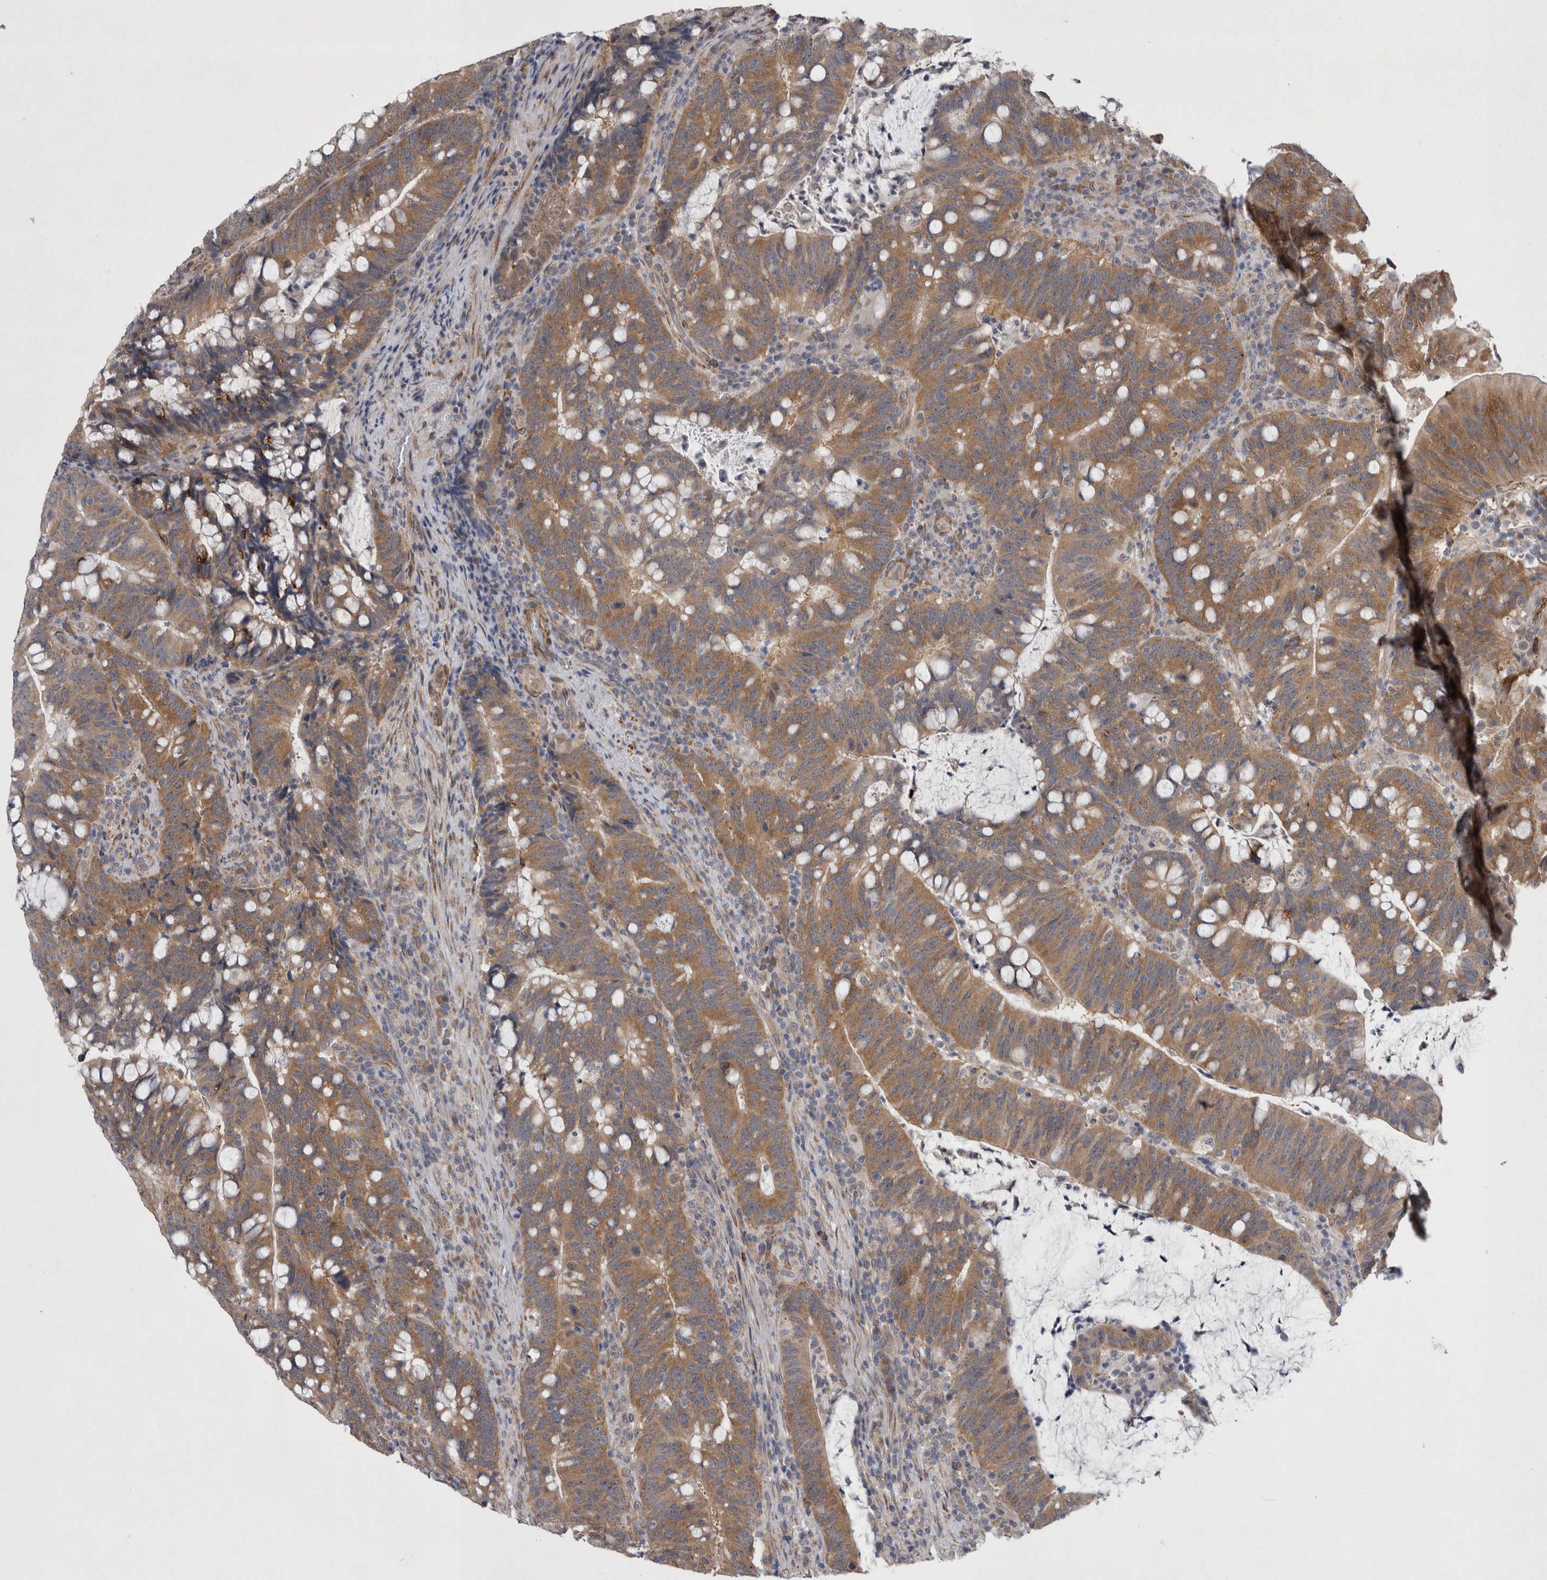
{"staining": {"intensity": "moderate", "quantity": ">75%", "location": "cytoplasmic/membranous"}, "tissue": "colorectal cancer", "cell_type": "Tumor cells", "image_type": "cancer", "snomed": [{"axis": "morphology", "description": "Adenocarcinoma, NOS"}, {"axis": "topography", "description": "Colon"}], "caption": "Protein expression analysis of adenocarcinoma (colorectal) shows moderate cytoplasmic/membranous expression in approximately >75% of tumor cells.", "gene": "DDX6", "patient": {"sex": "female", "age": 66}}